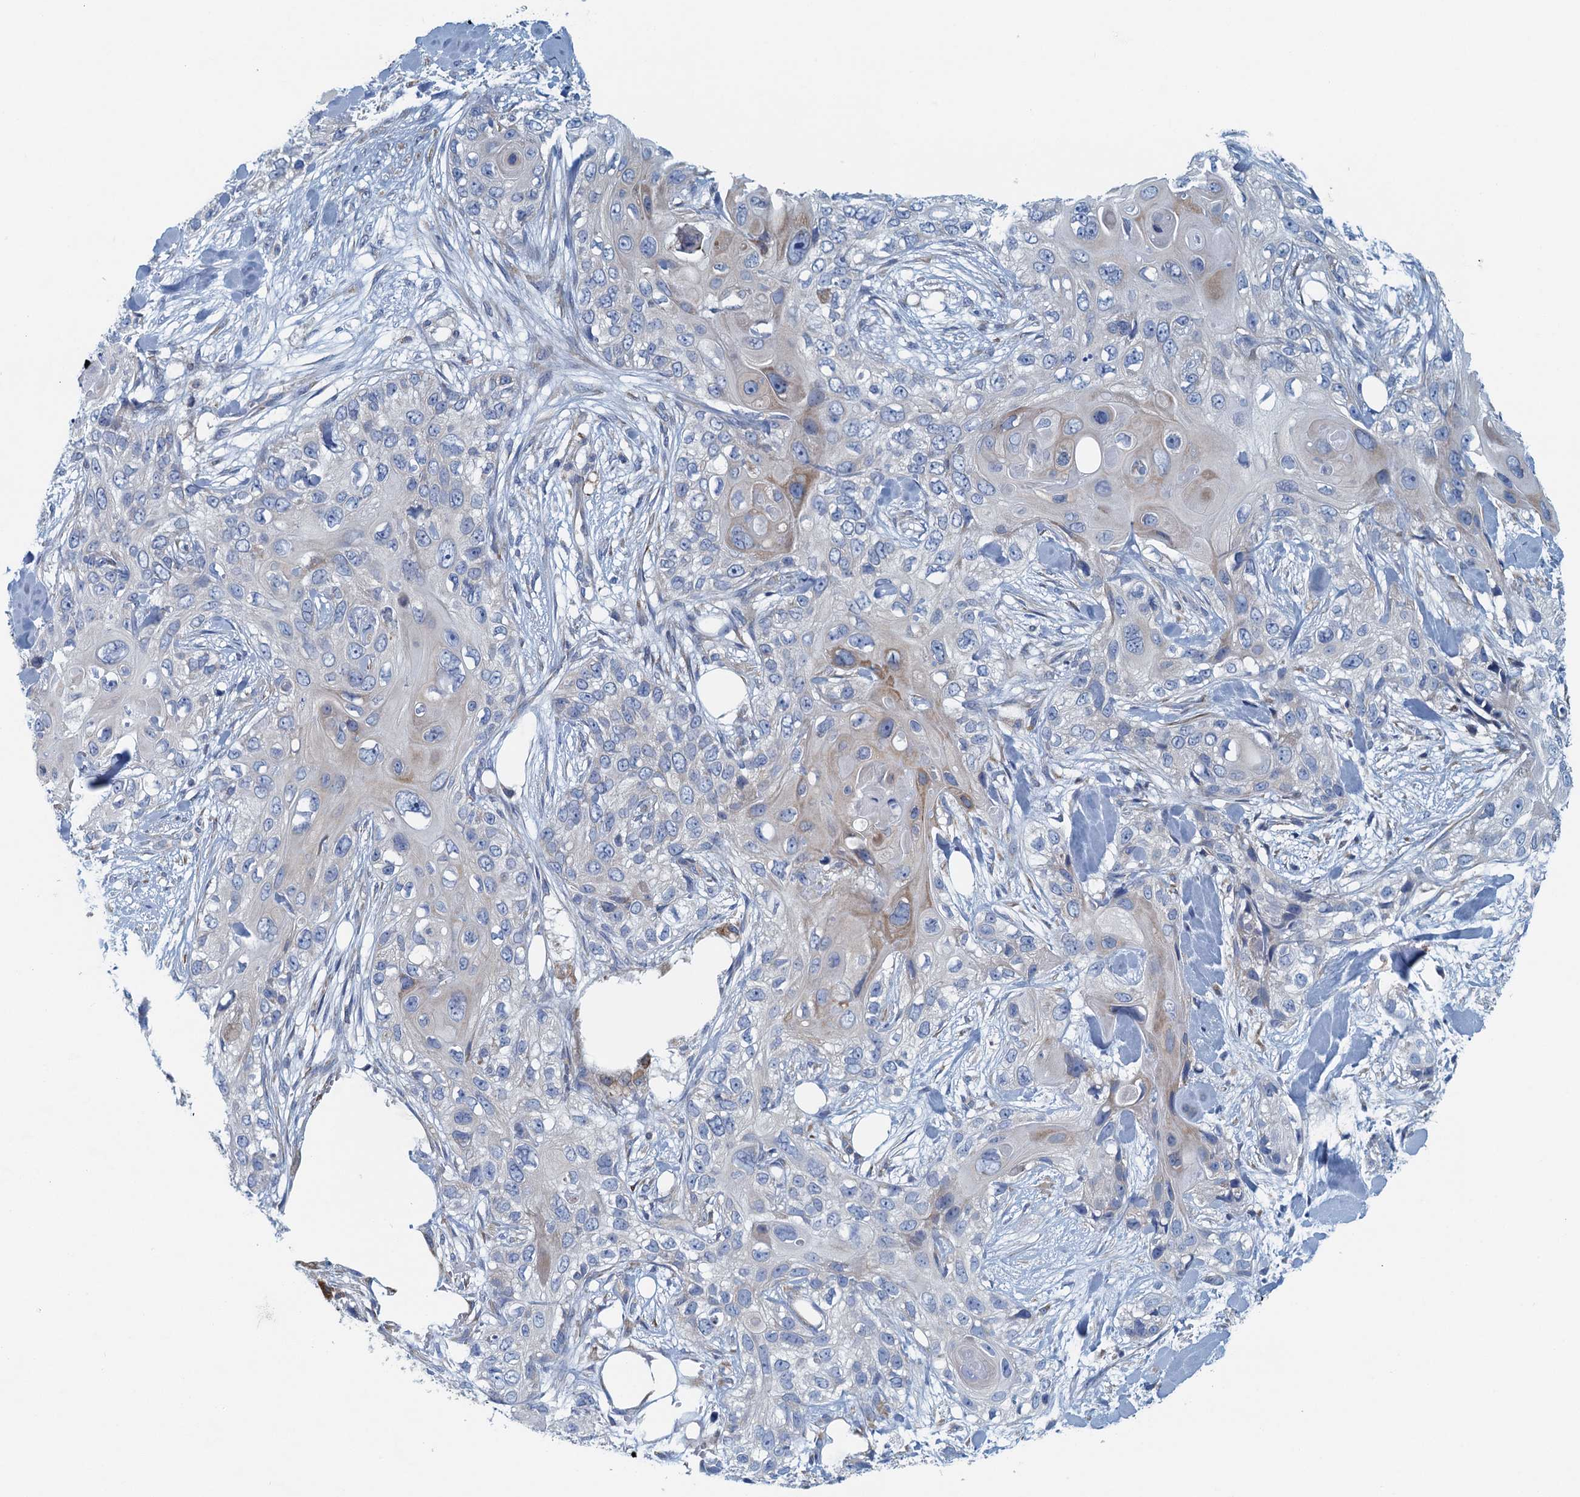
{"staining": {"intensity": "negative", "quantity": "none", "location": "none"}, "tissue": "skin cancer", "cell_type": "Tumor cells", "image_type": "cancer", "snomed": [{"axis": "morphology", "description": "Normal tissue, NOS"}, {"axis": "morphology", "description": "Squamous cell carcinoma, NOS"}, {"axis": "topography", "description": "Skin"}], "caption": "High power microscopy photomicrograph of an immunohistochemistry histopathology image of squamous cell carcinoma (skin), revealing no significant staining in tumor cells. The staining was performed using DAB (3,3'-diaminobenzidine) to visualize the protein expression in brown, while the nuclei were stained in blue with hematoxylin (Magnification: 20x).", "gene": "MYDGF", "patient": {"sex": "male", "age": 72}}